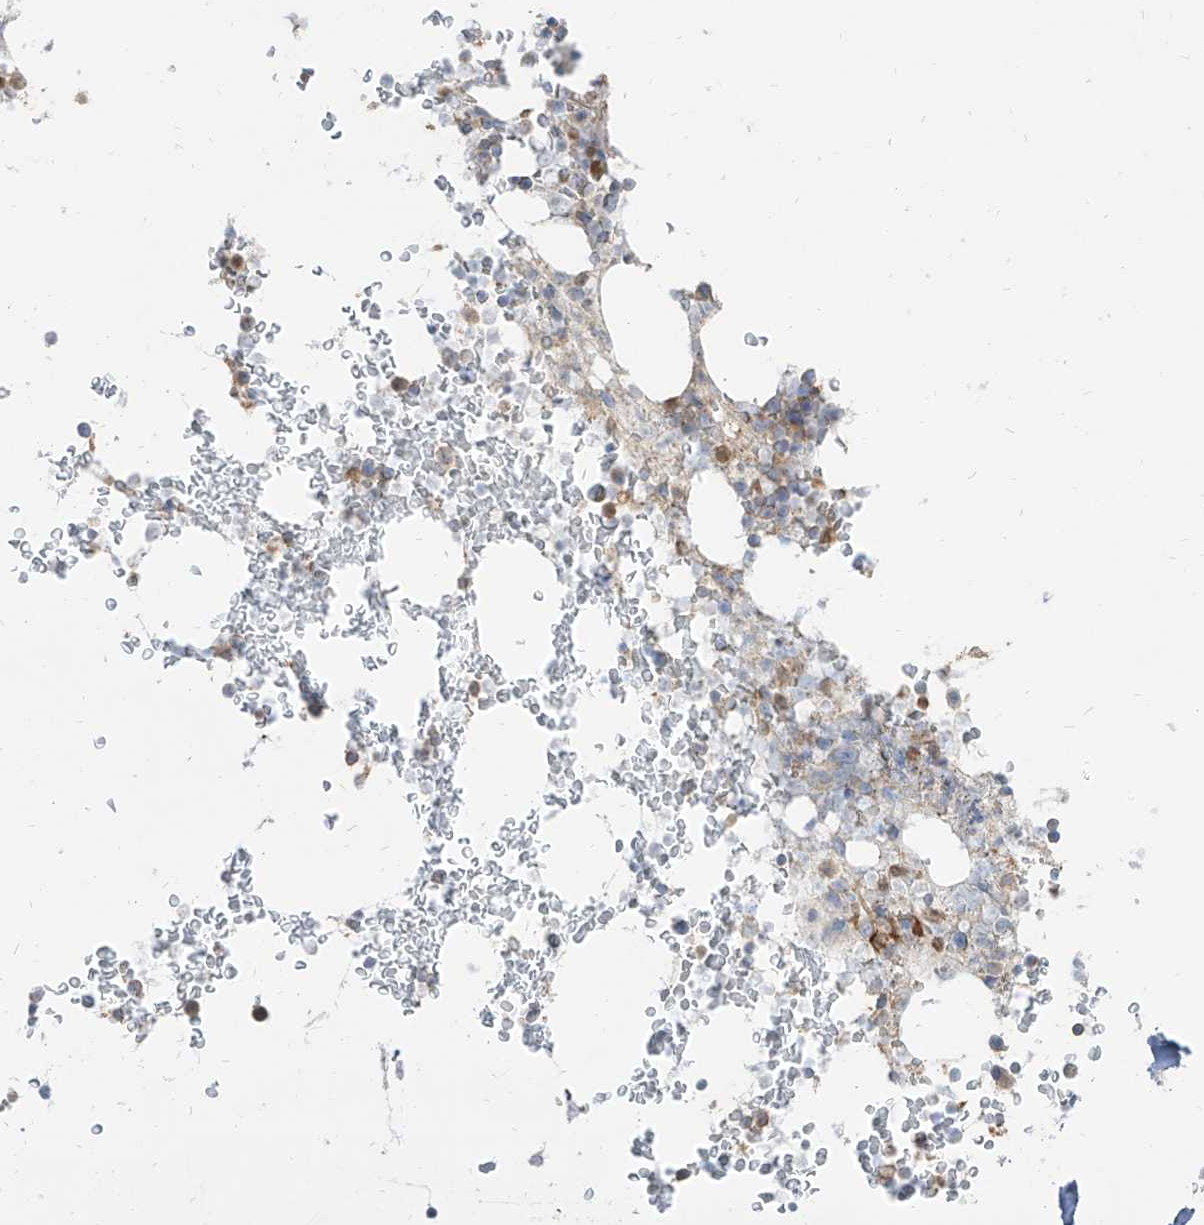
{"staining": {"intensity": "negative", "quantity": "none", "location": "none"}, "tissue": "bone marrow", "cell_type": "Hematopoietic cells", "image_type": "normal", "snomed": [{"axis": "morphology", "description": "Normal tissue, NOS"}, {"axis": "topography", "description": "Bone marrow"}], "caption": "IHC micrograph of normal bone marrow: bone marrow stained with DAB reveals no significant protein expression in hematopoietic cells.", "gene": "KYNU", "patient": {"sex": "male", "age": 58}}